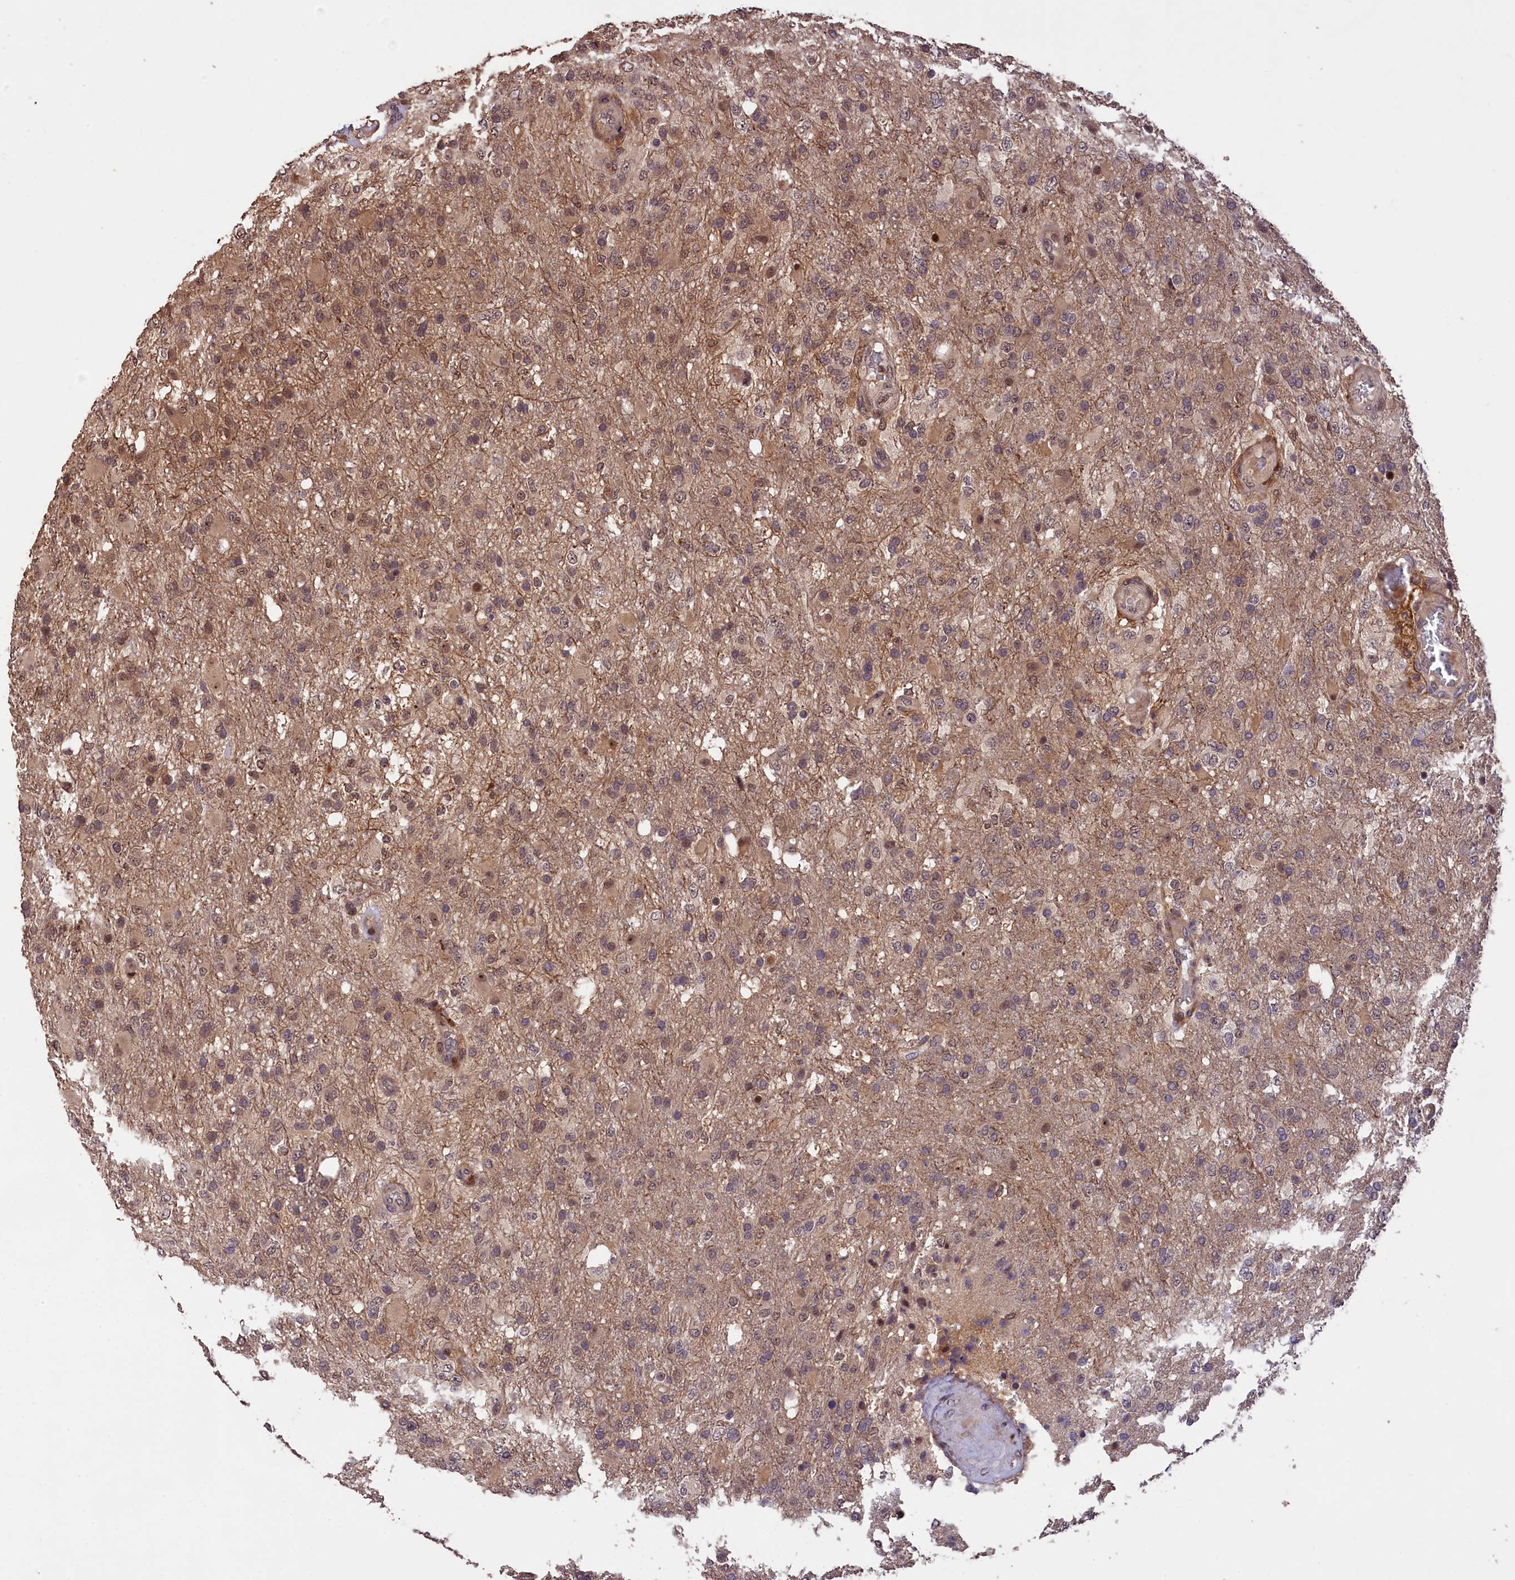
{"staining": {"intensity": "moderate", "quantity": "25%-75%", "location": "nuclear"}, "tissue": "glioma", "cell_type": "Tumor cells", "image_type": "cancer", "snomed": [{"axis": "morphology", "description": "Glioma, malignant, High grade"}, {"axis": "topography", "description": "Brain"}], "caption": "The histopathology image reveals staining of high-grade glioma (malignant), revealing moderate nuclear protein expression (brown color) within tumor cells.", "gene": "PHAF1", "patient": {"sex": "female", "age": 74}}